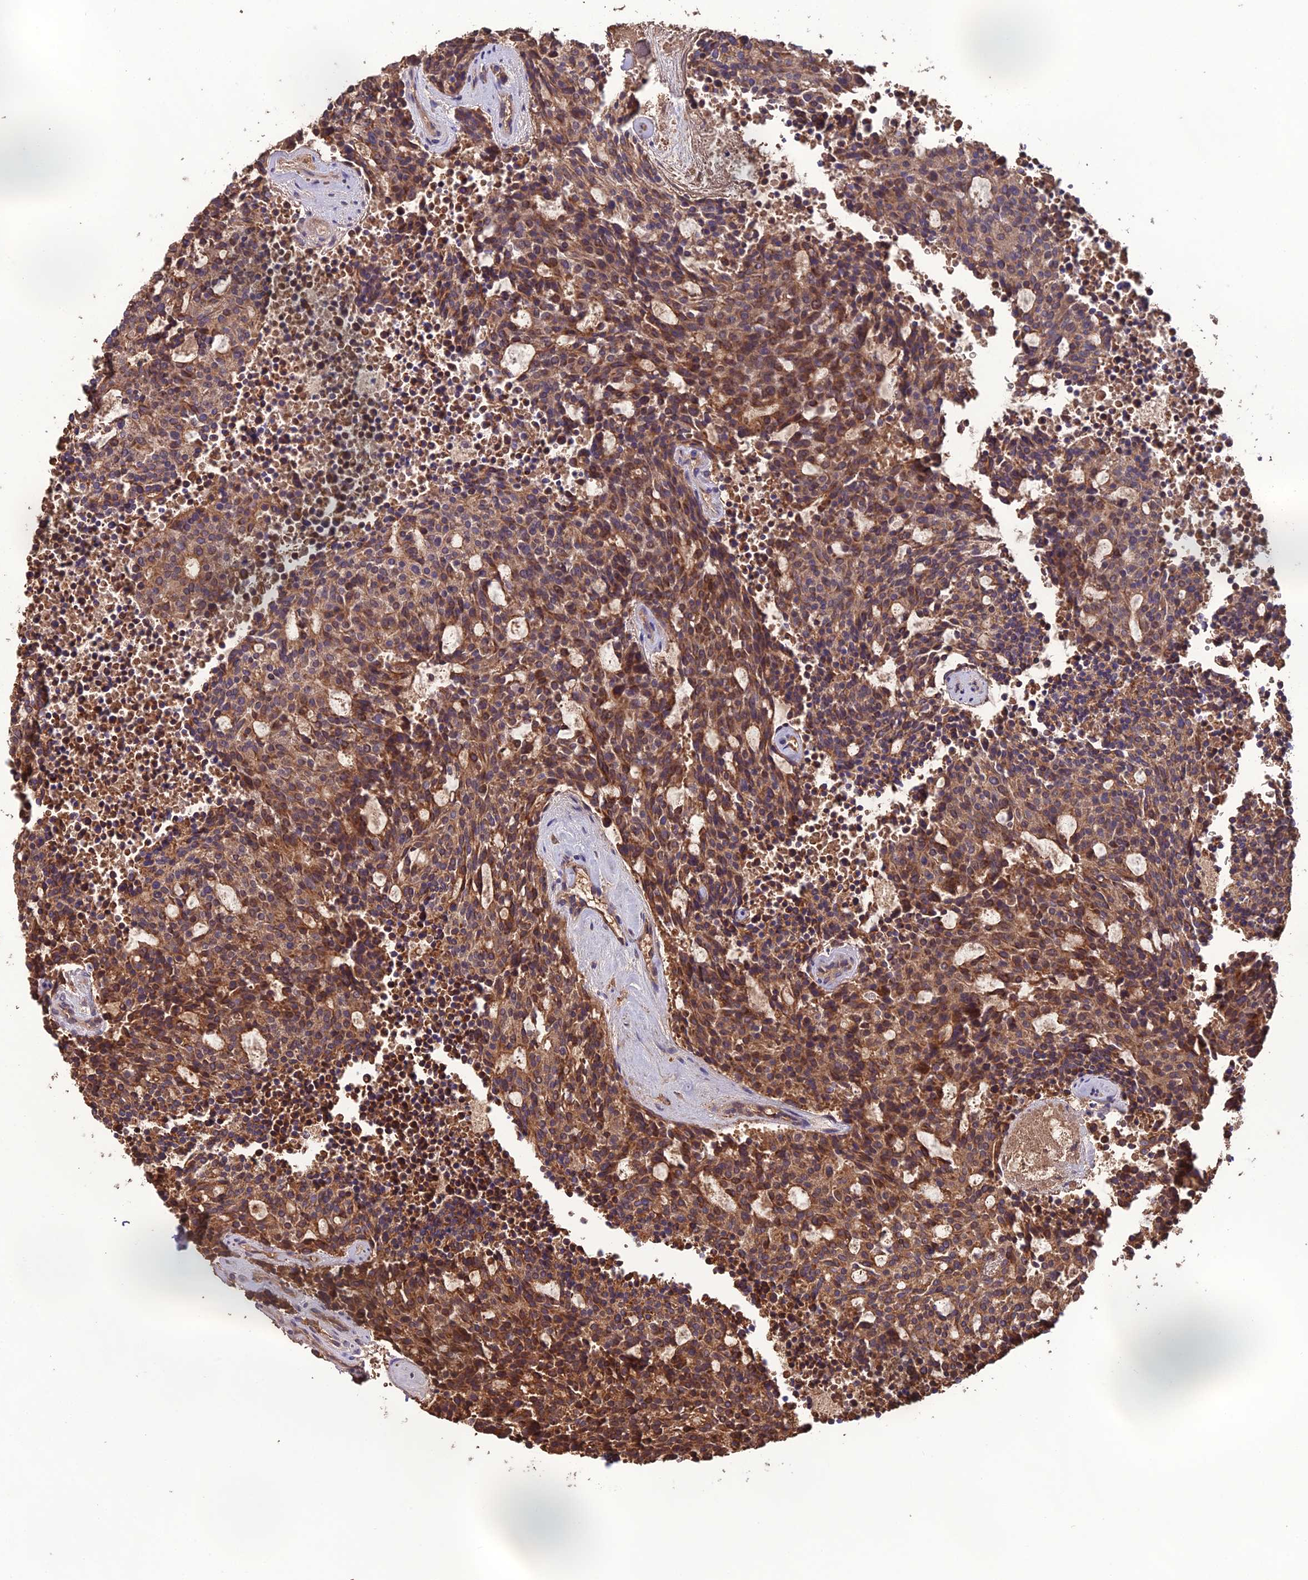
{"staining": {"intensity": "moderate", "quantity": ">75%", "location": "cytoplasmic/membranous"}, "tissue": "carcinoid", "cell_type": "Tumor cells", "image_type": "cancer", "snomed": [{"axis": "morphology", "description": "Carcinoid, malignant, NOS"}, {"axis": "topography", "description": "Pancreas"}], "caption": "This histopathology image exhibits carcinoid stained with IHC to label a protein in brown. The cytoplasmic/membranous of tumor cells show moderate positivity for the protein. Nuclei are counter-stained blue.", "gene": "GALR2", "patient": {"sex": "female", "age": 54}}